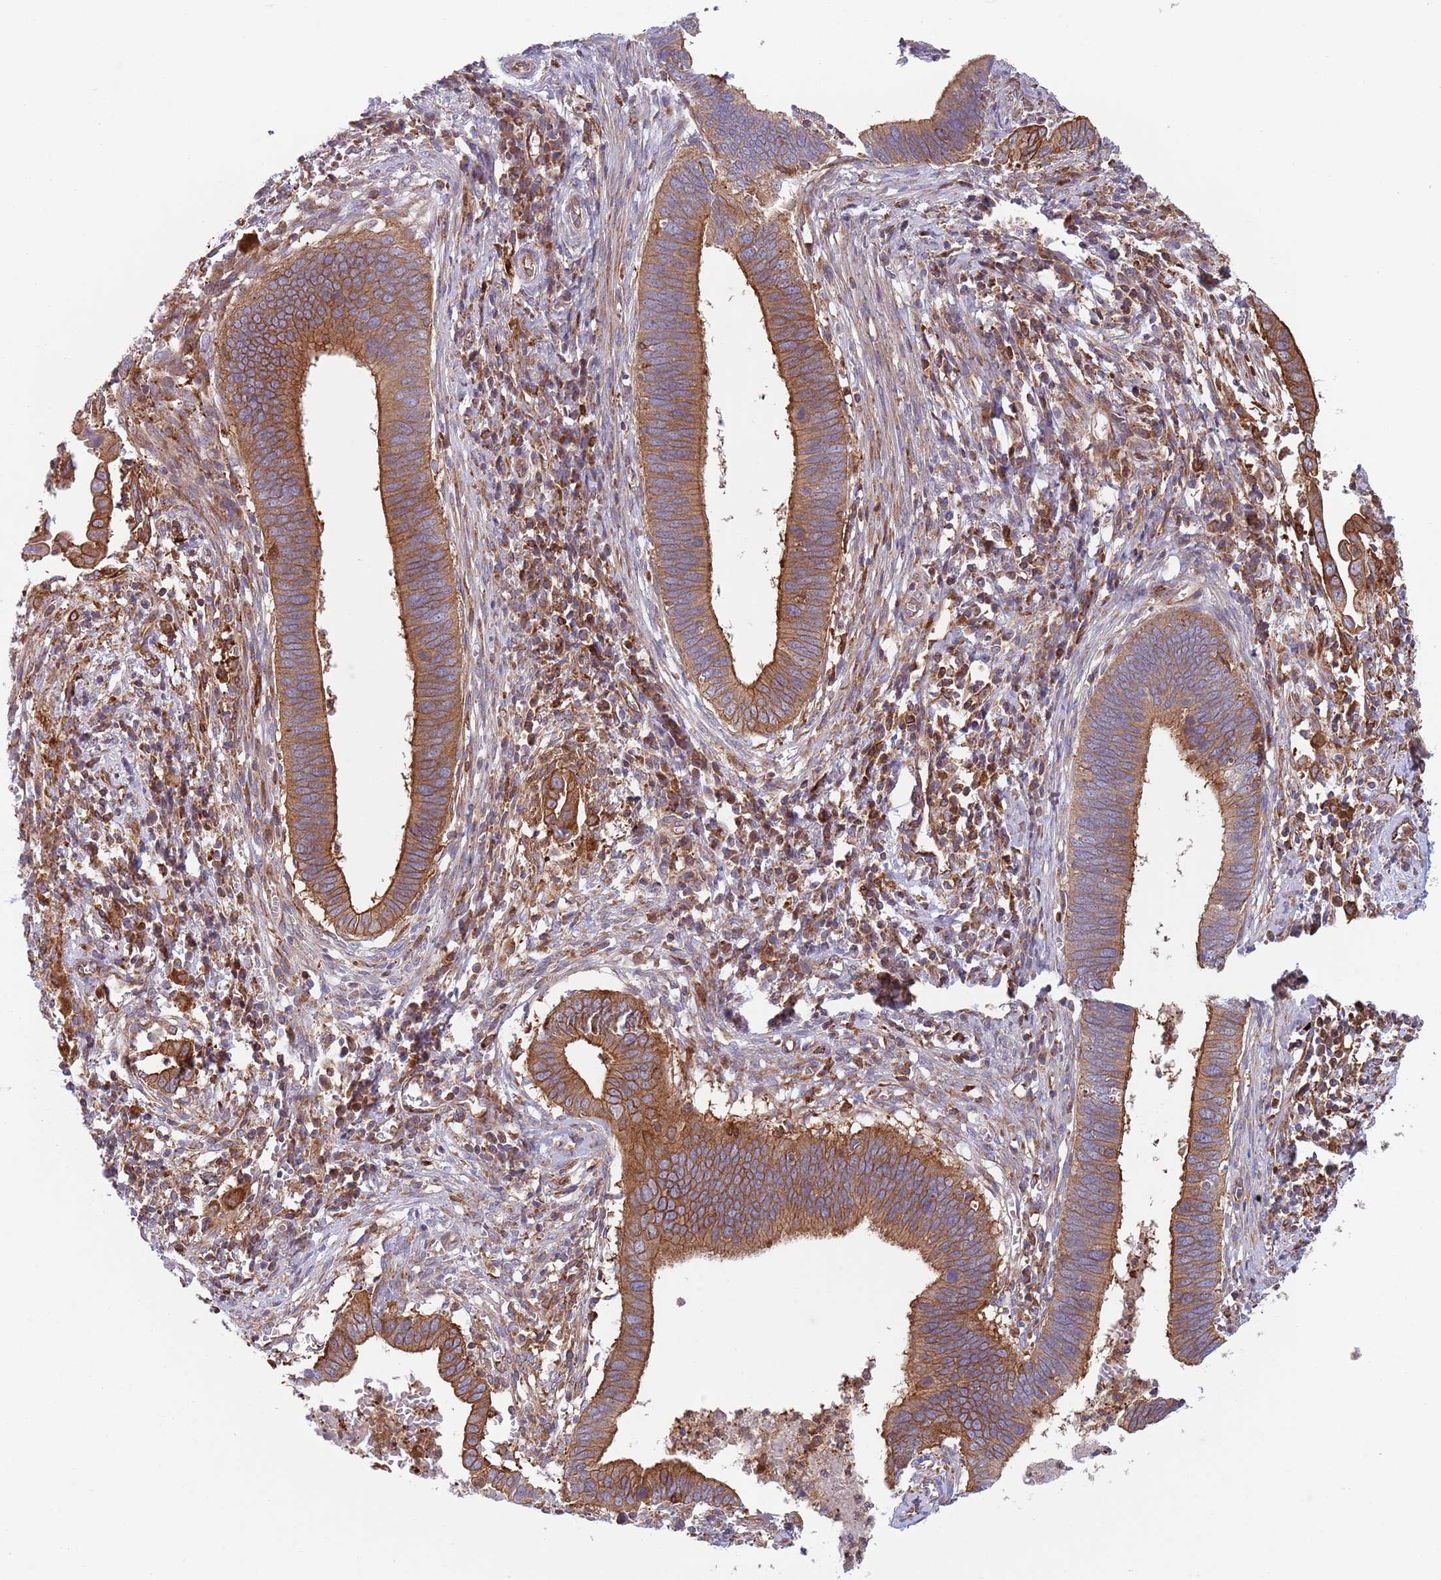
{"staining": {"intensity": "moderate", "quantity": ">75%", "location": "cytoplasmic/membranous"}, "tissue": "cervical cancer", "cell_type": "Tumor cells", "image_type": "cancer", "snomed": [{"axis": "morphology", "description": "Adenocarcinoma, NOS"}, {"axis": "topography", "description": "Cervix"}], "caption": "Immunohistochemistry (IHC) histopathology image of cervical cancer (adenocarcinoma) stained for a protein (brown), which demonstrates medium levels of moderate cytoplasmic/membranous expression in about >75% of tumor cells.", "gene": "ZMYM5", "patient": {"sex": "female", "age": 42}}